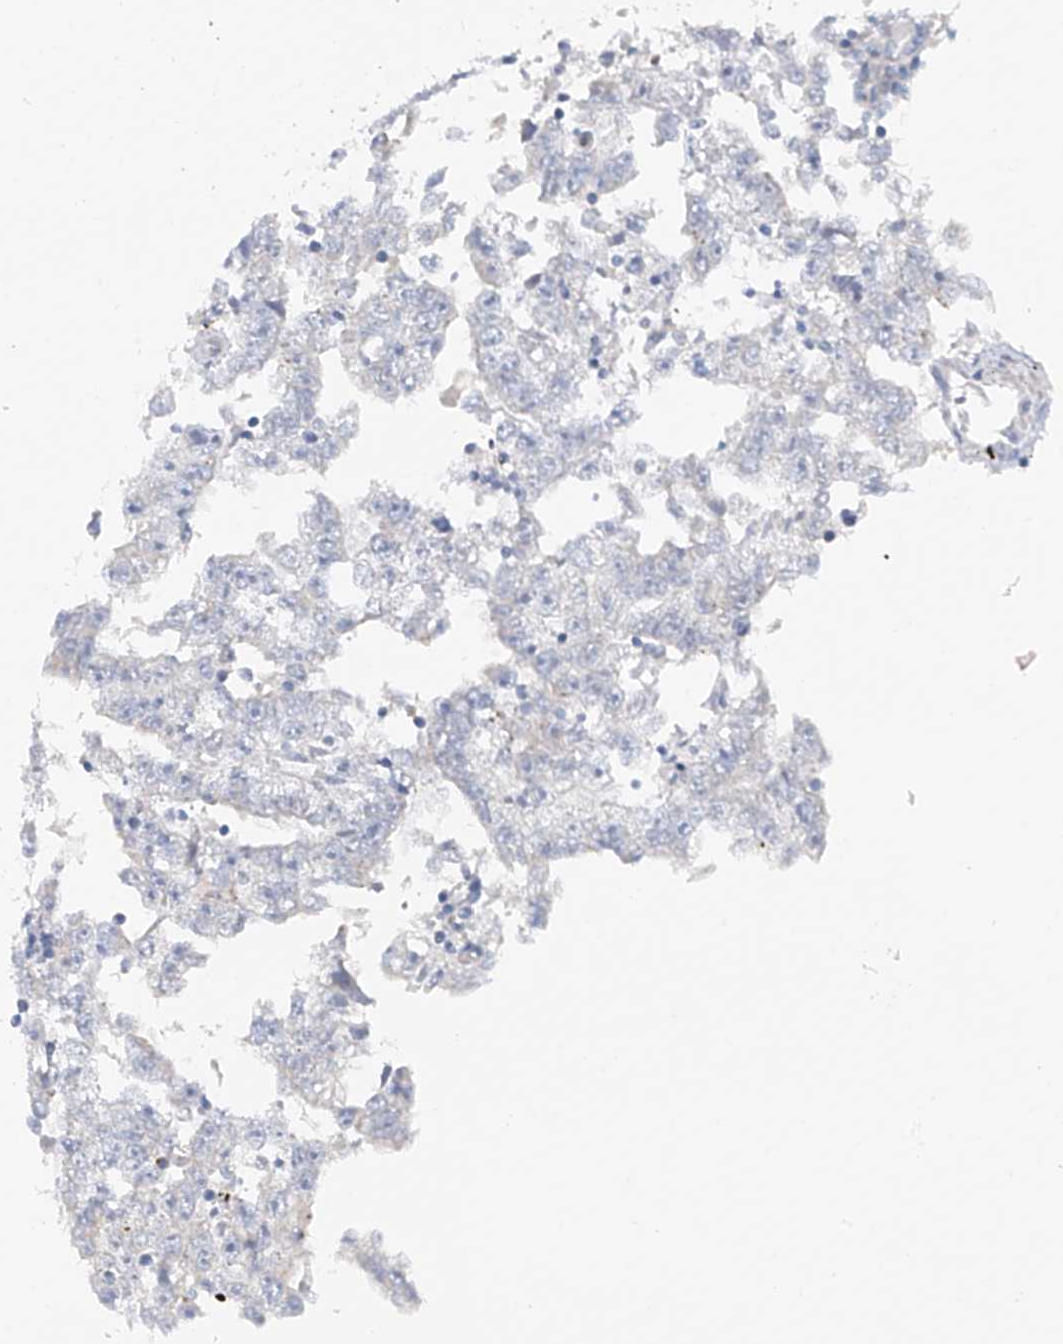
{"staining": {"intensity": "negative", "quantity": "none", "location": "none"}, "tissue": "testis cancer", "cell_type": "Tumor cells", "image_type": "cancer", "snomed": [{"axis": "morphology", "description": "Carcinoma, Embryonal, NOS"}, {"axis": "topography", "description": "Testis"}], "caption": "This is an IHC image of testis cancer. There is no positivity in tumor cells.", "gene": "POMGNT2", "patient": {"sex": "male", "age": 25}}